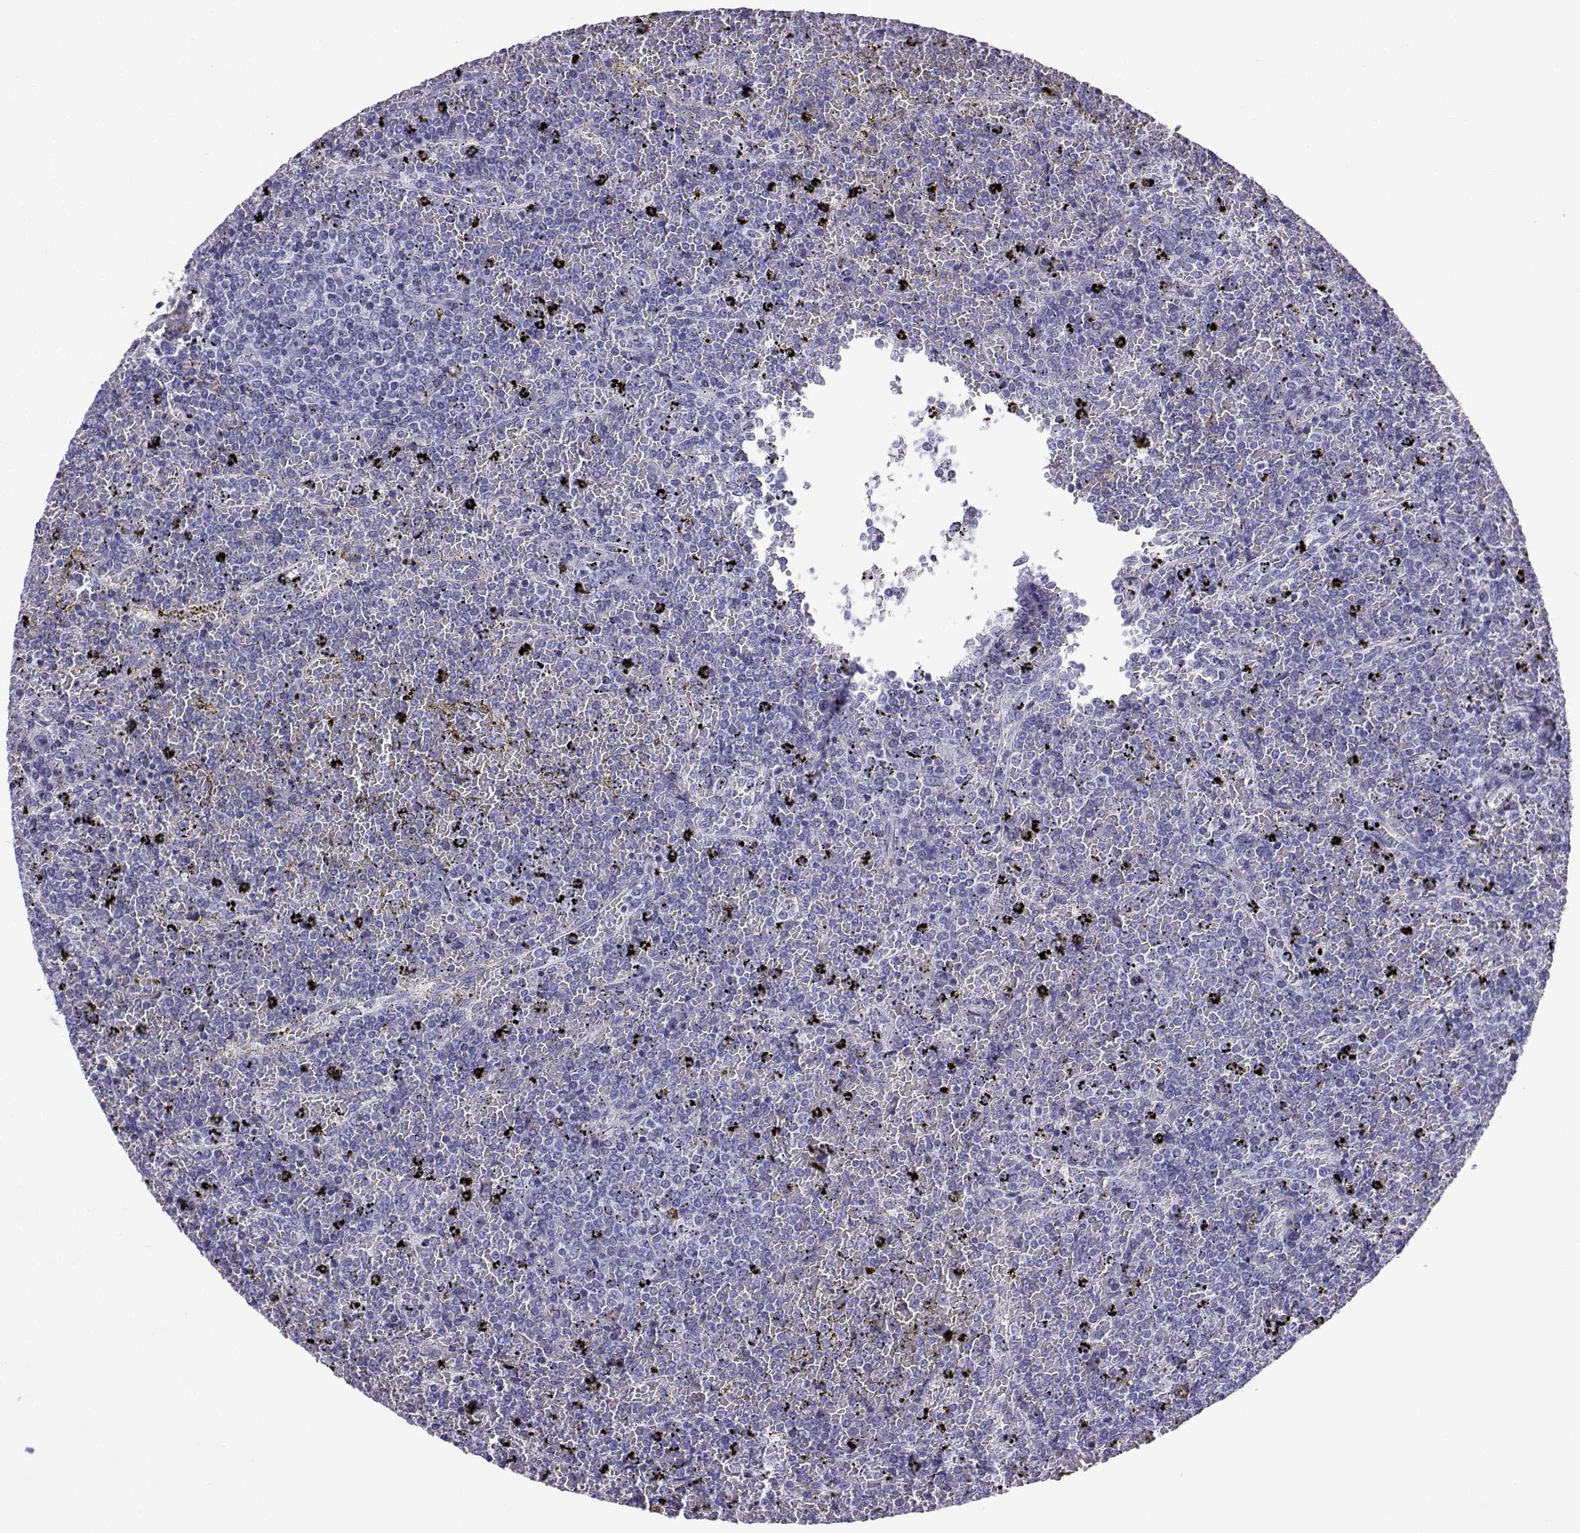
{"staining": {"intensity": "negative", "quantity": "none", "location": "none"}, "tissue": "lymphoma", "cell_type": "Tumor cells", "image_type": "cancer", "snomed": [{"axis": "morphology", "description": "Malignant lymphoma, non-Hodgkin's type, Low grade"}, {"axis": "topography", "description": "Spleen"}], "caption": "The immunohistochemistry histopathology image has no significant expression in tumor cells of lymphoma tissue.", "gene": "KCNF1", "patient": {"sex": "female", "age": 77}}